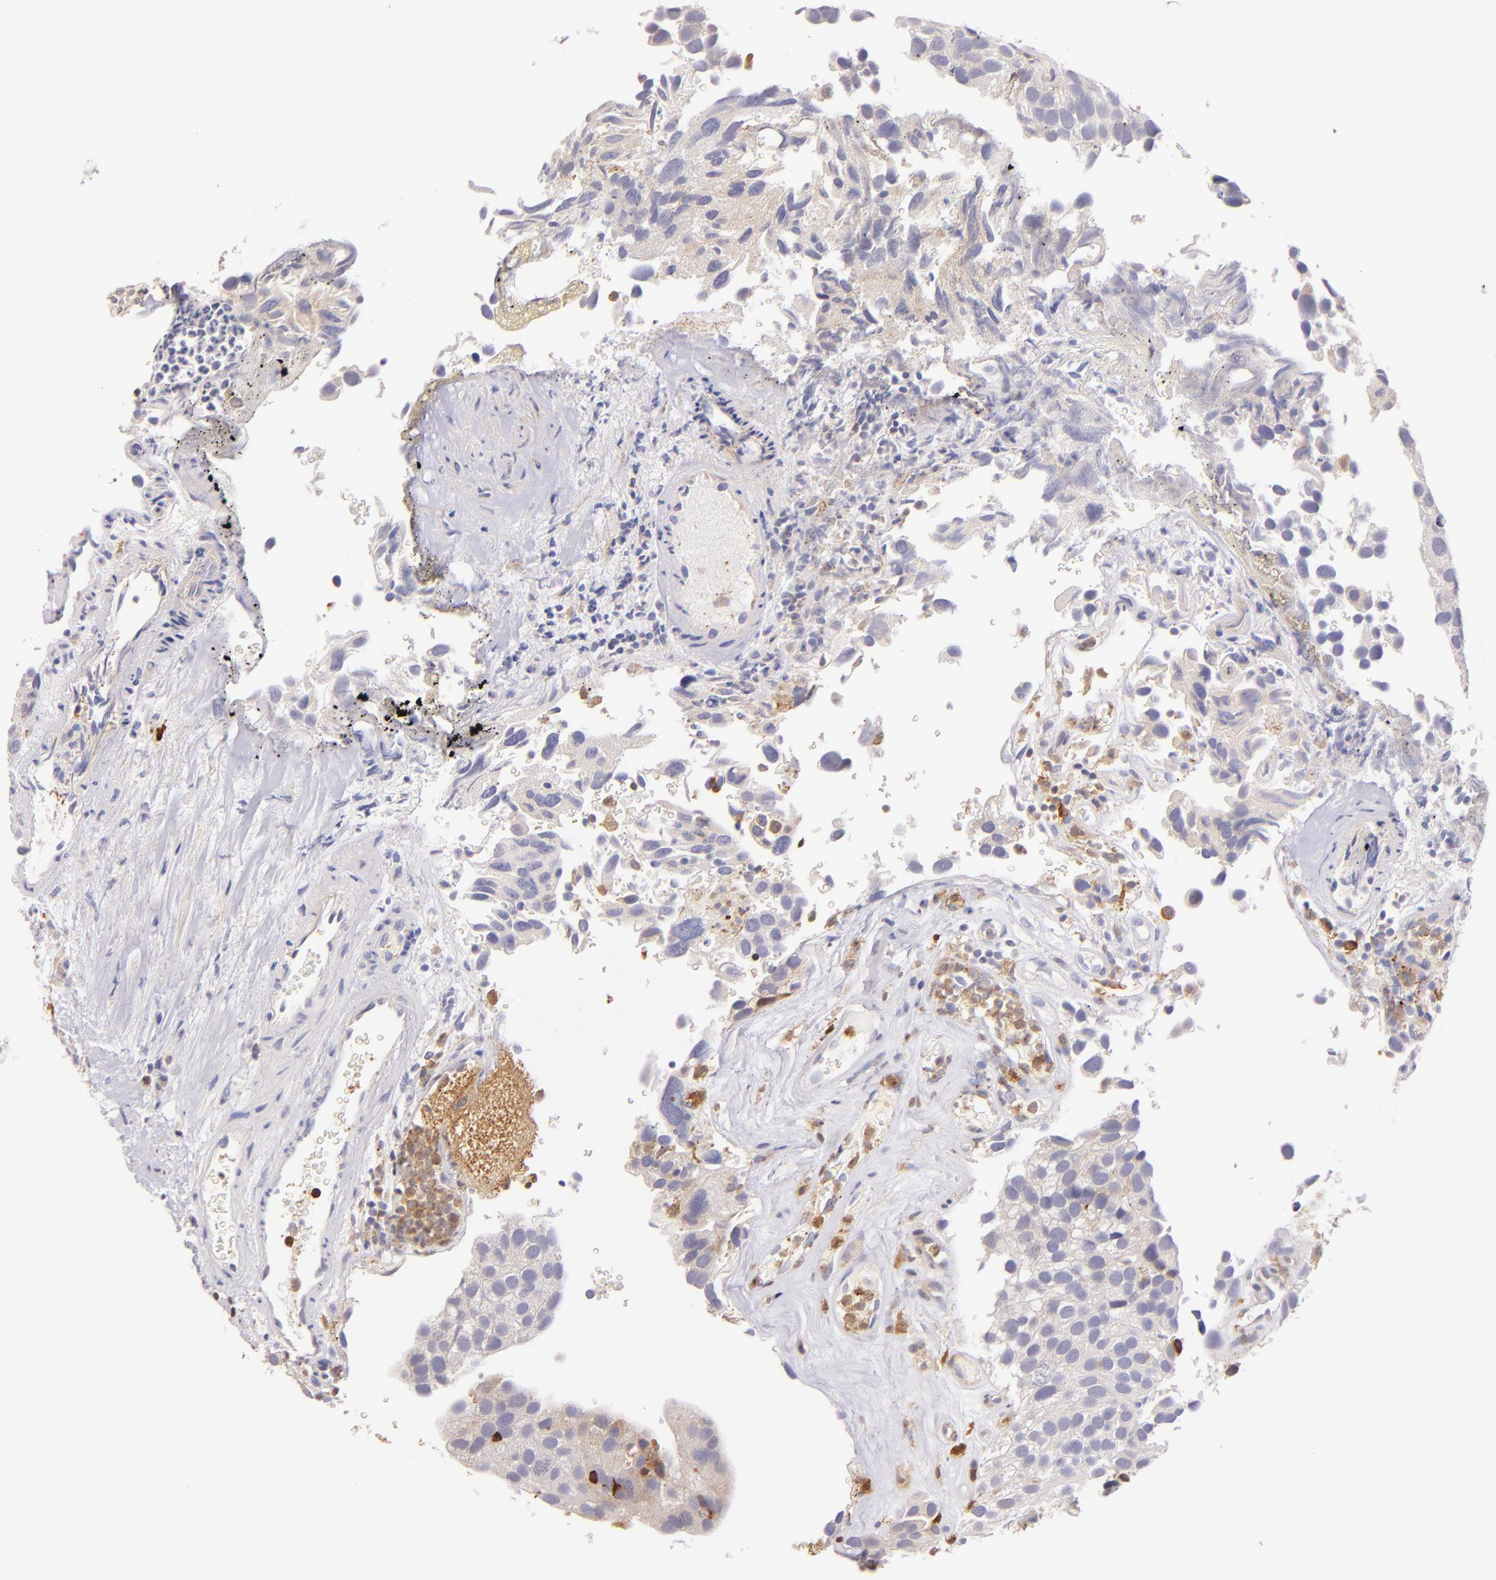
{"staining": {"intensity": "weak", "quantity": "<25%", "location": "cytoplasmic/membranous"}, "tissue": "urothelial cancer", "cell_type": "Tumor cells", "image_type": "cancer", "snomed": [{"axis": "morphology", "description": "Urothelial carcinoma, High grade"}, {"axis": "topography", "description": "Urinary bladder"}], "caption": "The micrograph displays no significant staining in tumor cells of urothelial cancer.", "gene": "BTK", "patient": {"sex": "male", "age": 72}}